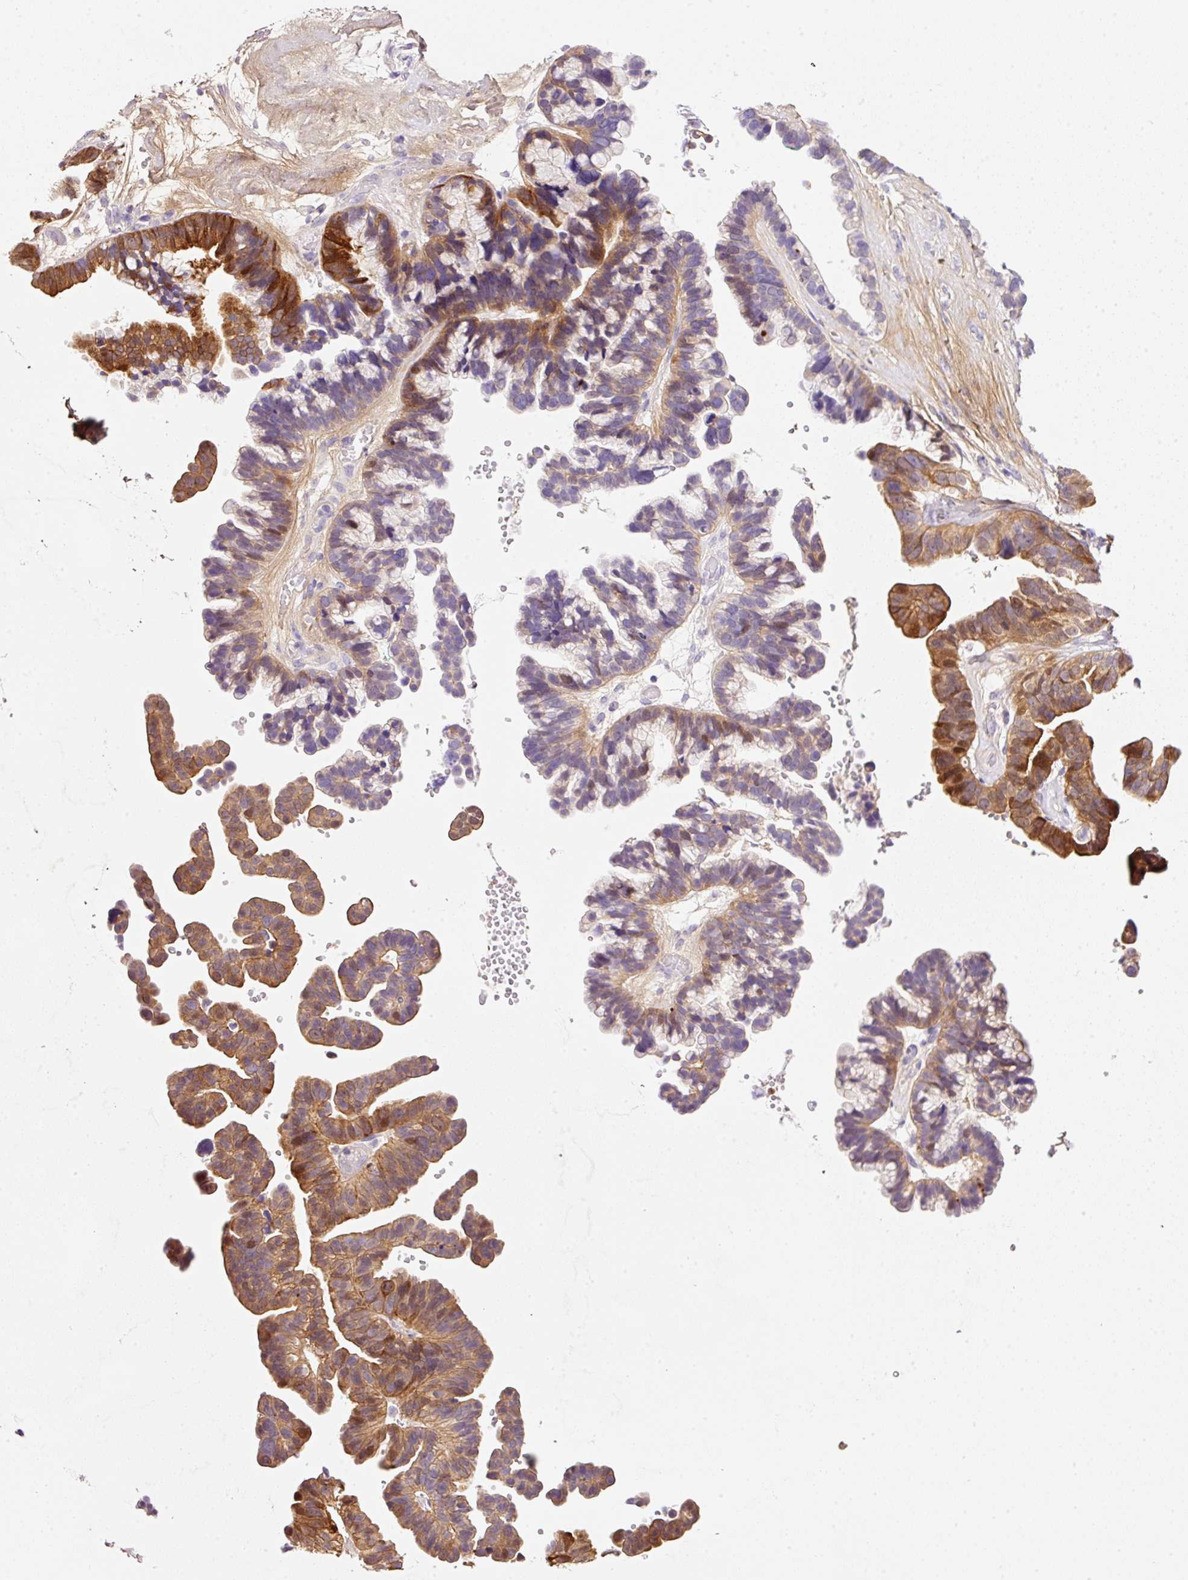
{"staining": {"intensity": "strong", "quantity": "25%-75%", "location": "cytoplasmic/membranous"}, "tissue": "ovarian cancer", "cell_type": "Tumor cells", "image_type": "cancer", "snomed": [{"axis": "morphology", "description": "Cystadenocarcinoma, serous, NOS"}, {"axis": "topography", "description": "Ovary"}], "caption": "Ovarian cancer was stained to show a protein in brown. There is high levels of strong cytoplasmic/membranous positivity in approximately 25%-75% of tumor cells. Nuclei are stained in blue.", "gene": "SOS2", "patient": {"sex": "female", "age": 56}}